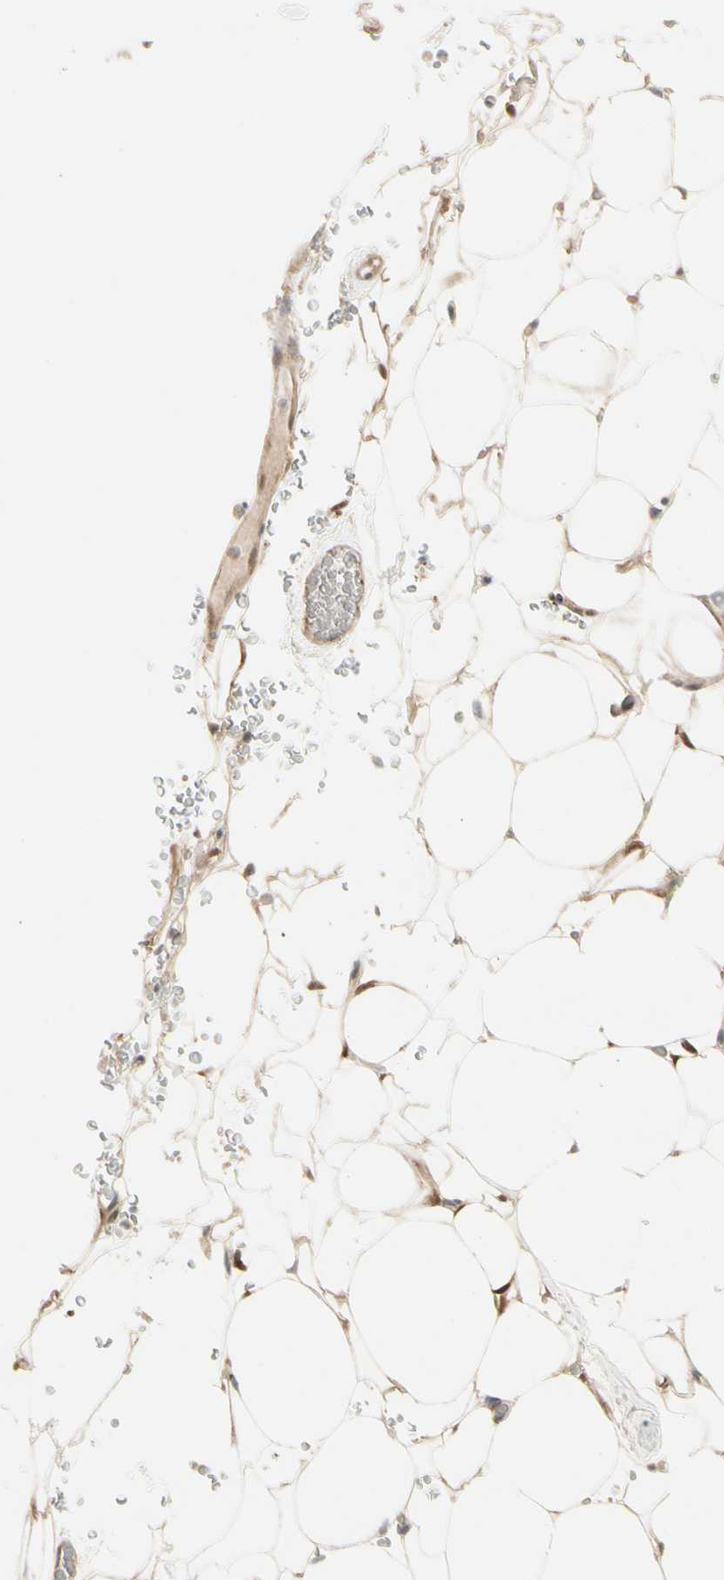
{"staining": {"intensity": "moderate", "quantity": "25%-75%", "location": "cytoplasmic/membranous"}, "tissue": "adipose tissue", "cell_type": "Adipocytes", "image_type": "normal", "snomed": [{"axis": "morphology", "description": "Normal tissue, NOS"}, {"axis": "topography", "description": "Peripheral nerve tissue"}], "caption": "IHC photomicrograph of benign adipose tissue: adipose tissue stained using immunohistochemistry demonstrates medium levels of moderate protein expression localized specifically in the cytoplasmic/membranous of adipocytes, appearing as a cytoplasmic/membranous brown color.", "gene": "EVC", "patient": {"sex": "male", "age": 70}}